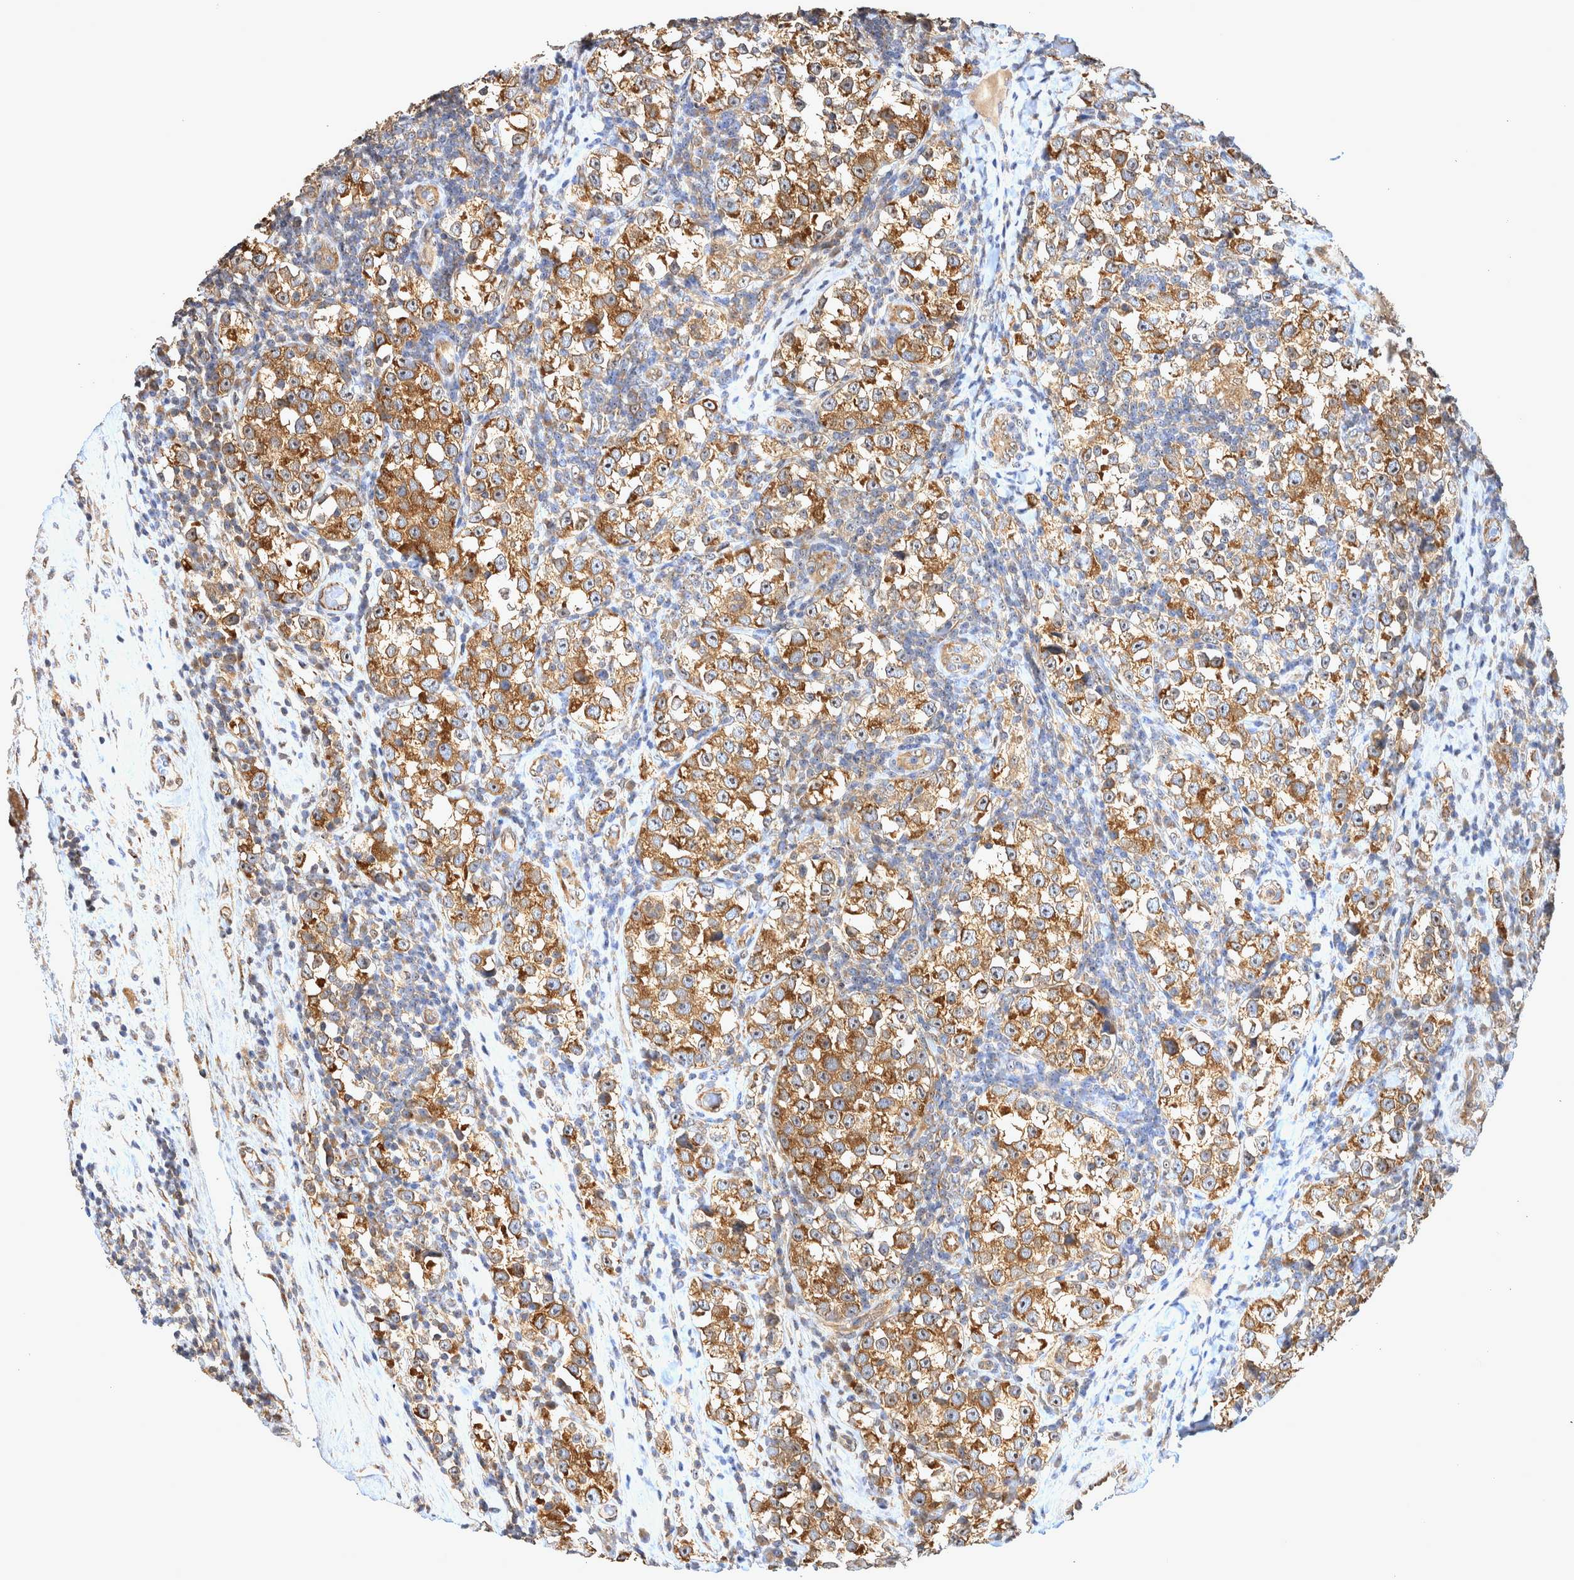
{"staining": {"intensity": "moderate", "quantity": ">75%", "location": "cytoplasmic/membranous"}, "tissue": "testis cancer", "cell_type": "Tumor cells", "image_type": "cancer", "snomed": [{"axis": "morphology", "description": "Normal tissue, NOS"}, {"axis": "morphology", "description": "Seminoma, NOS"}, {"axis": "topography", "description": "Testis"}], "caption": "Testis cancer stained with DAB IHC displays medium levels of moderate cytoplasmic/membranous expression in about >75% of tumor cells. Using DAB (3,3'-diaminobenzidine) (brown) and hematoxylin (blue) stains, captured at high magnification using brightfield microscopy.", "gene": "ATXN2", "patient": {"sex": "male", "age": 43}}